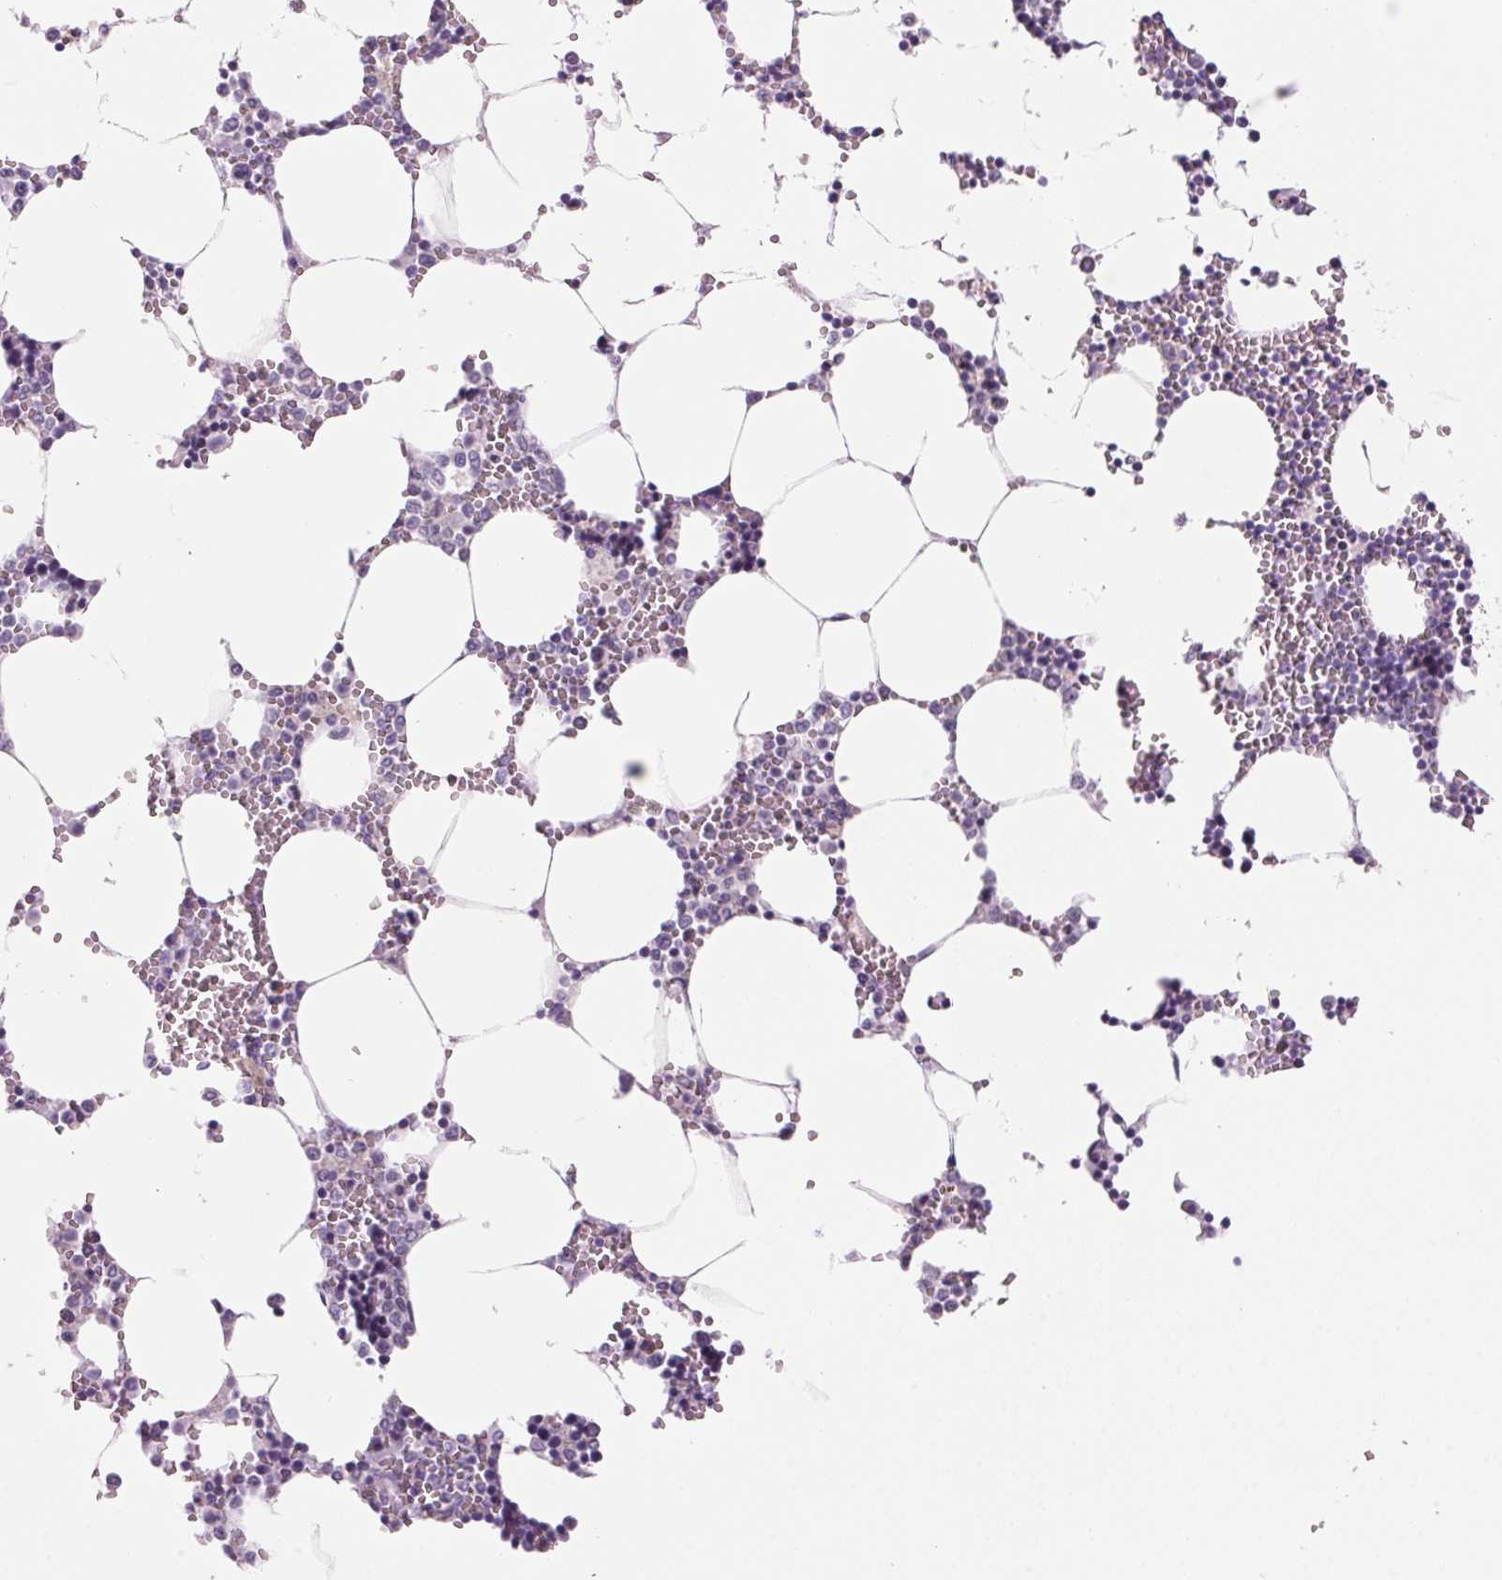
{"staining": {"intensity": "negative", "quantity": "none", "location": "none"}, "tissue": "bone marrow", "cell_type": "Hematopoietic cells", "image_type": "normal", "snomed": [{"axis": "morphology", "description": "Normal tissue, NOS"}, {"axis": "topography", "description": "Bone marrow"}], "caption": "Human bone marrow stained for a protein using IHC reveals no expression in hematopoietic cells.", "gene": "ADAM20", "patient": {"sex": "male", "age": 54}}